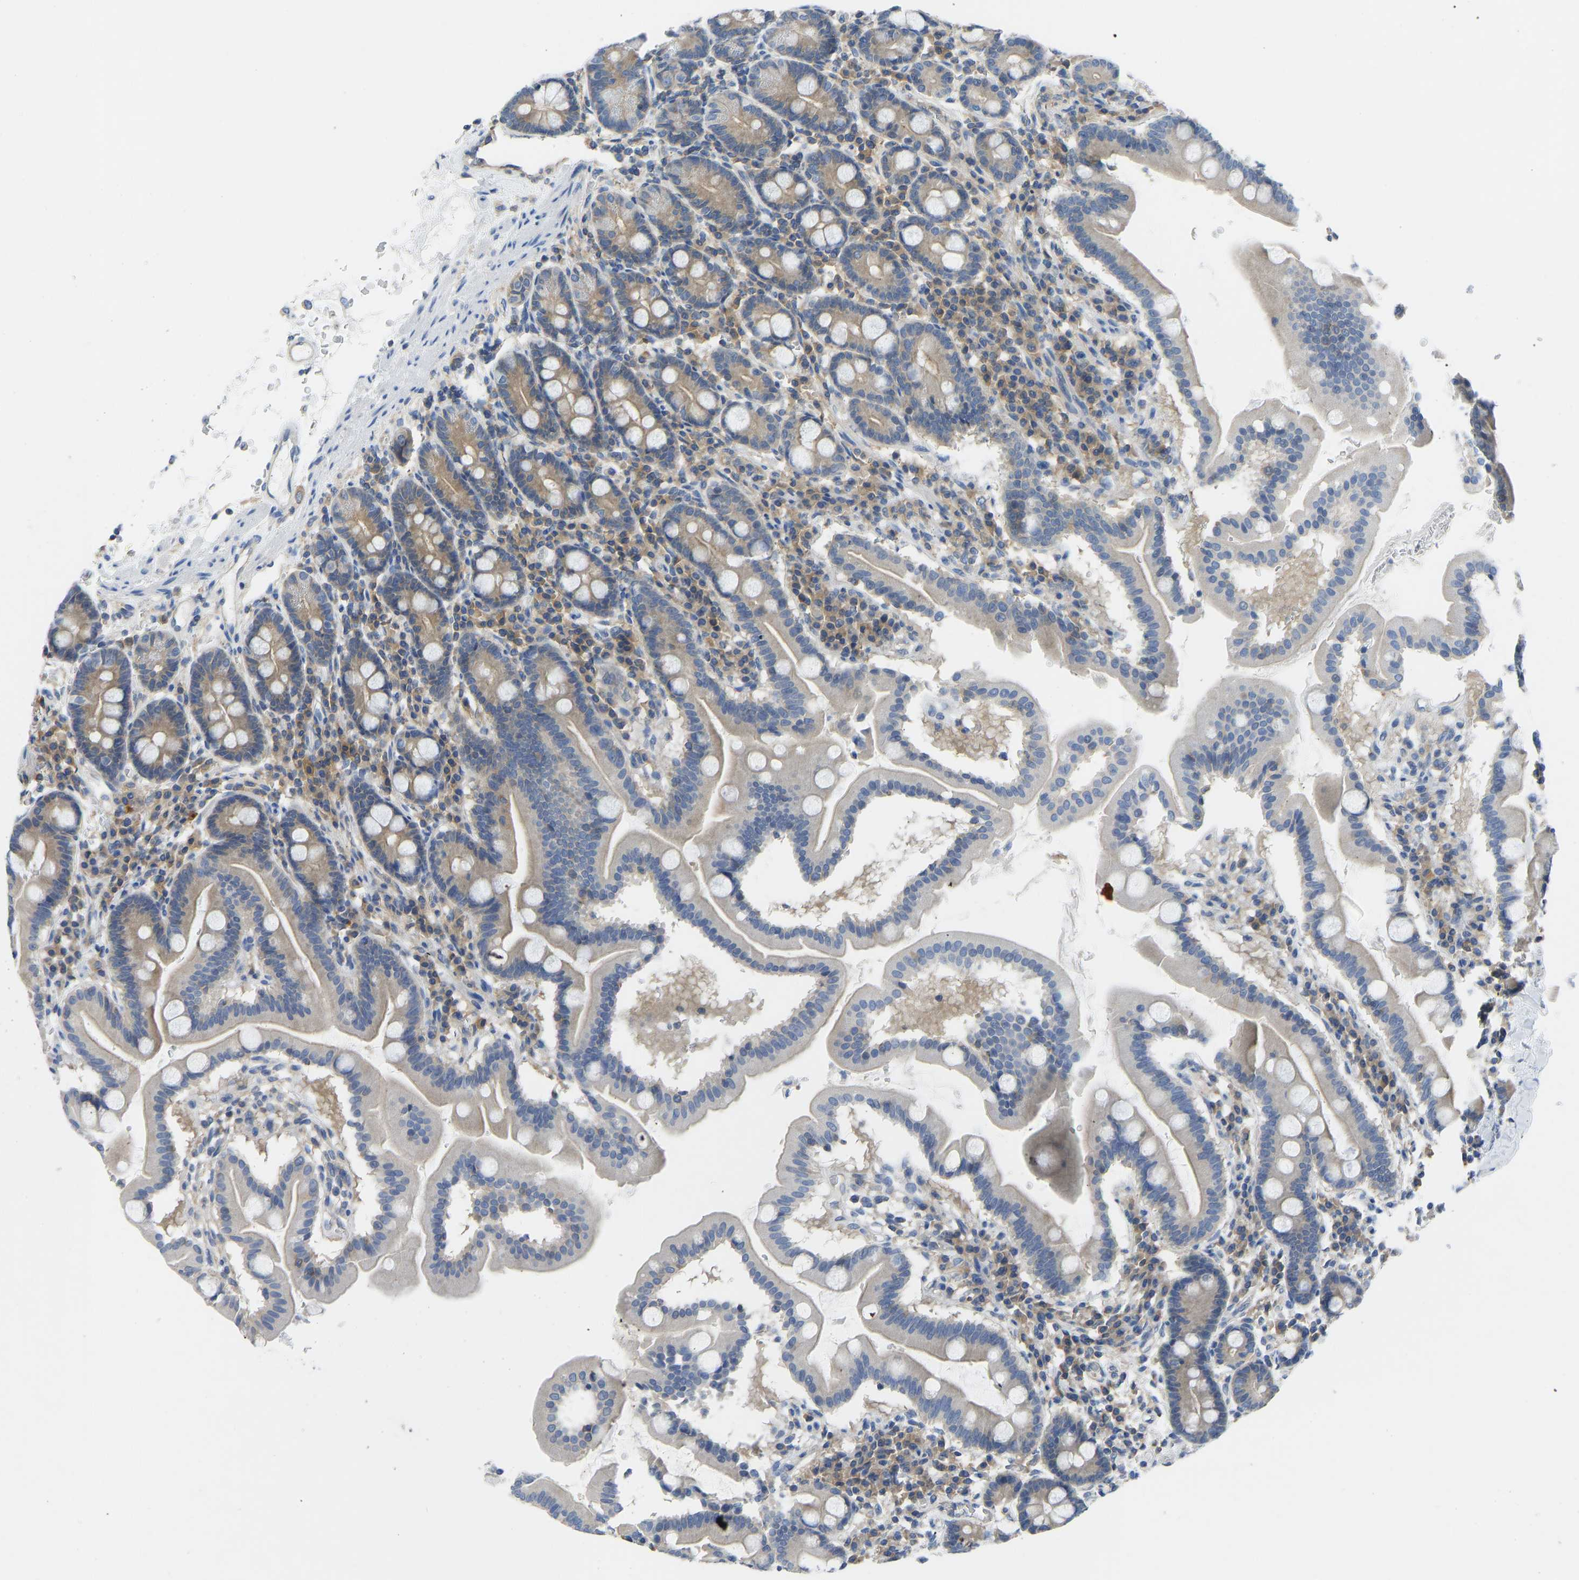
{"staining": {"intensity": "weak", "quantity": "25%-75%", "location": "cytoplasmic/membranous"}, "tissue": "duodenum", "cell_type": "Glandular cells", "image_type": "normal", "snomed": [{"axis": "morphology", "description": "Normal tissue, NOS"}, {"axis": "topography", "description": "Duodenum"}], "caption": "This histopathology image exhibits immunohistochemistry (IHC) staining of unremarkable human duodenum, with low weak cytoplasmic/membranous expression in about 25%-75% of glandular cells.", "gene": "PPP3CA", "patient": {"sex": "male", "age": 50}}